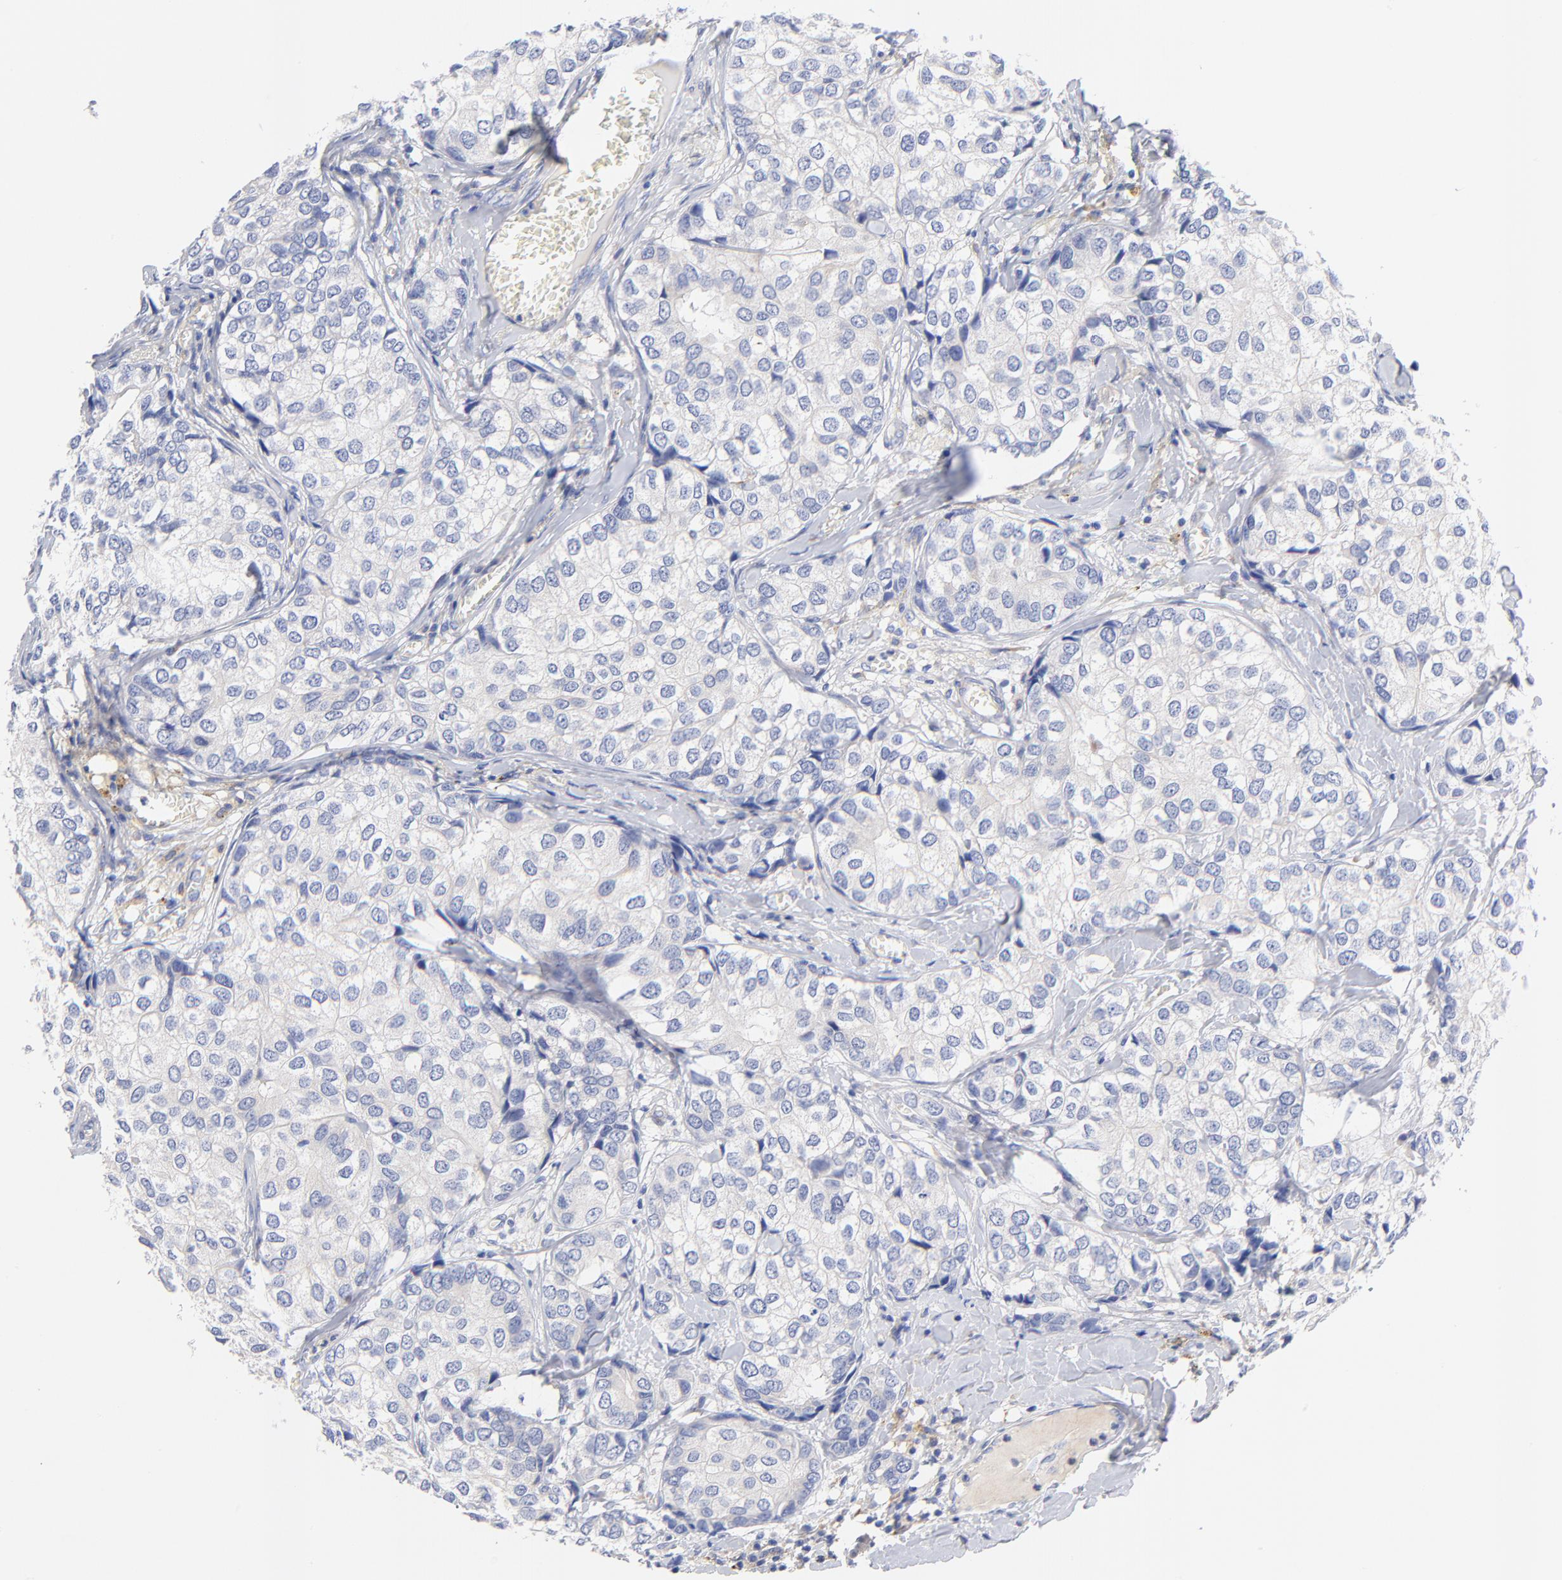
{"staining": {"intensity": "negative", "quantity": "none", "location": "none"}, "tissue": "breast cancer", "cell_type": "Tumor cells", "image_type": "cancer", "snomed": [{"axis": "morphology", "description": "Duct carcinoma"}, {"axis": "topography", "description": "Breast"}], "caption": "There is no significant expression in tumor cells of breast cancer (intraductal carcinoma).", "gene": "FBXO10", "patient": {"sex": "female", "age": 68}}